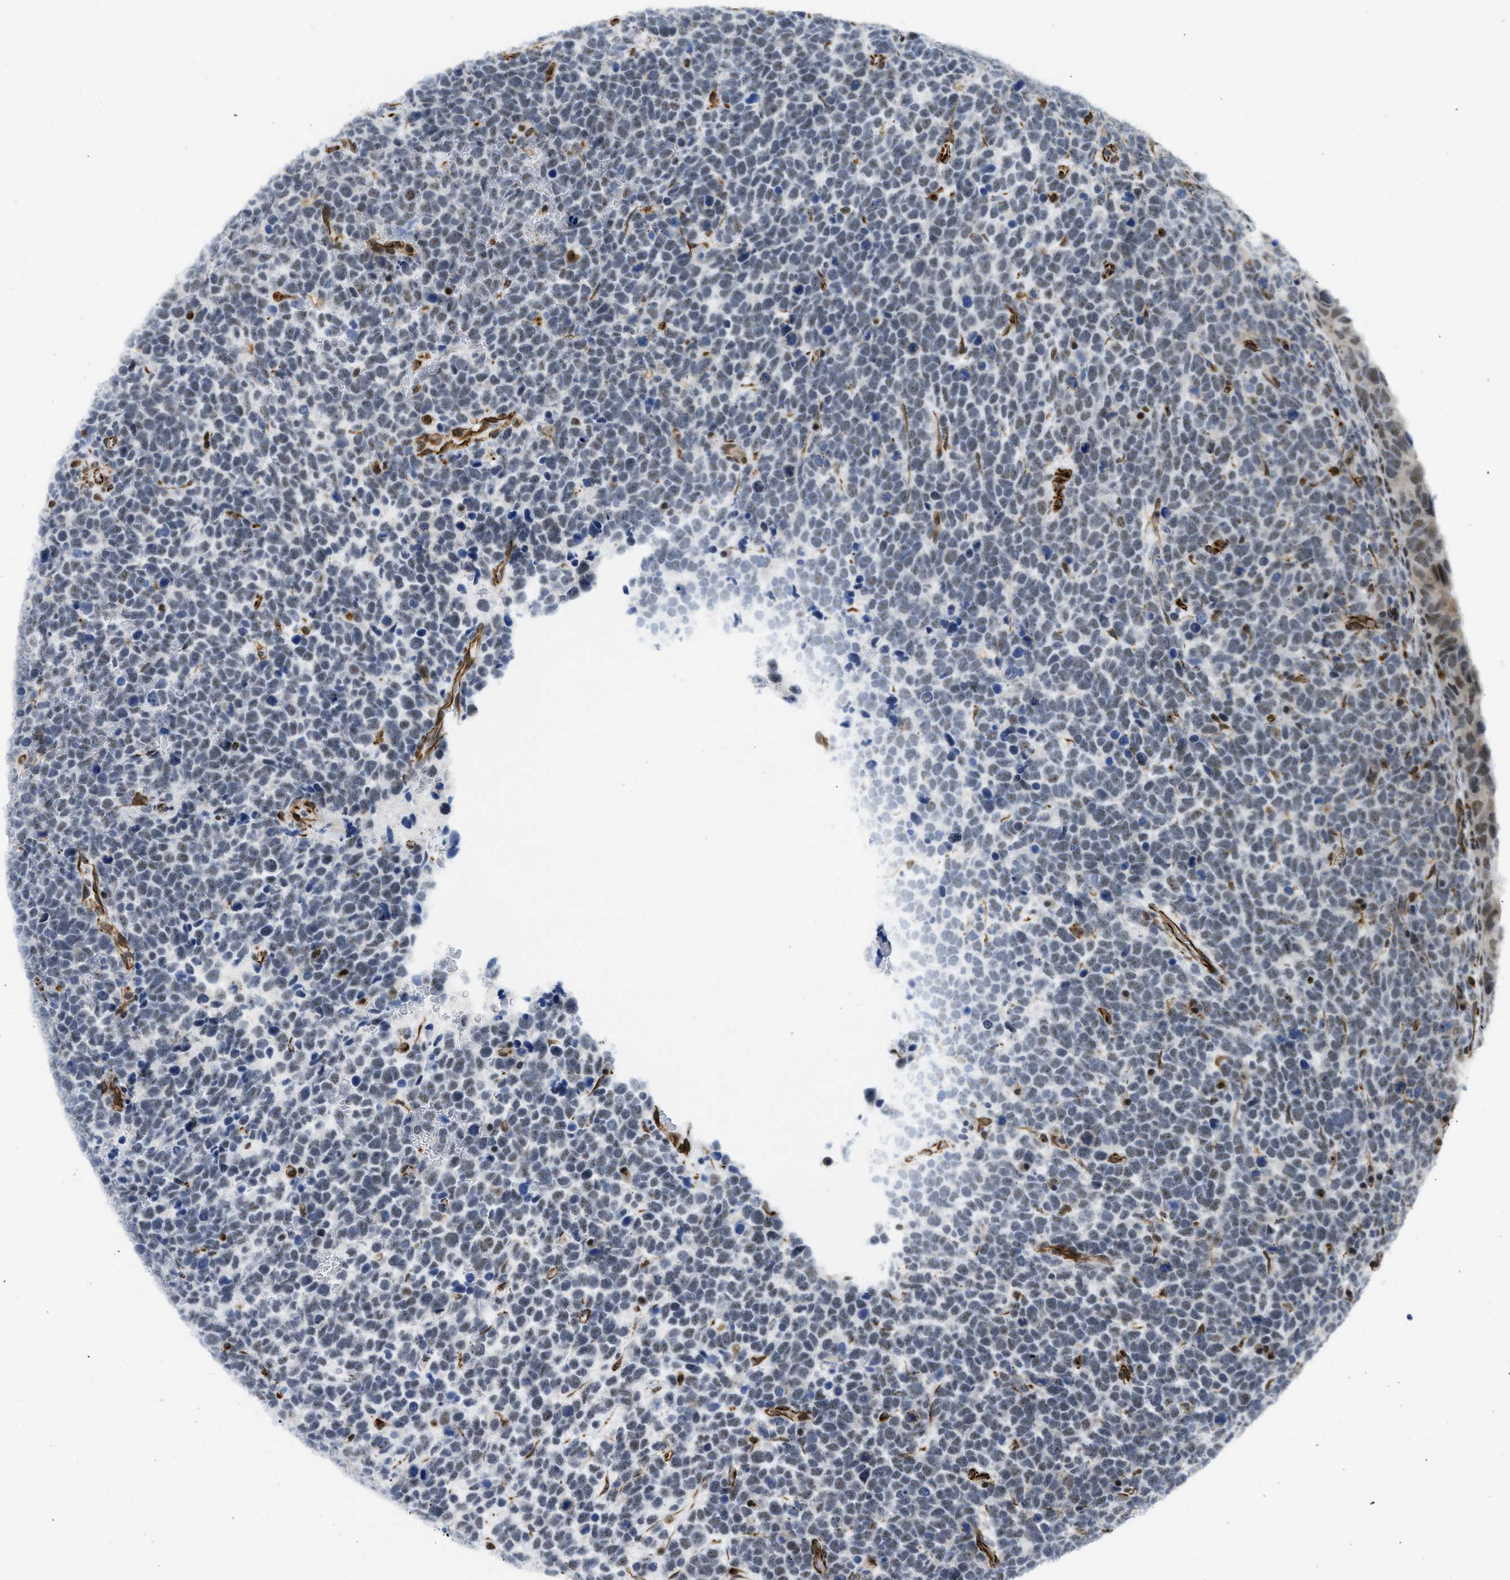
{"staining": {"intensity": "weak", "quantity": "<25%", "location": "nuclear"}, "tissue": "urothelial cancer", "cell_type": "Tumor cells", "image_type": "cancer", "snomed": [{"axis": "morphology", "description": "Urothelial carcinoma, High grade"}, {"axis": "topography", "description": "Urinary bladder"}], "caption": "A high-resolution micrograph shows immunohistochemistry staining of urothelial cancer, which shows no significant staining in tumor cells. (Stains: DAB (3,3'-diaminobenzidine) immunohistochemistry (IHC) with hematoxylin counter stain, Microscopy: brightfield microscopy at high magnification).", "gene": "LRRC8B", "patient": {"sex": "female", "age": 82}}